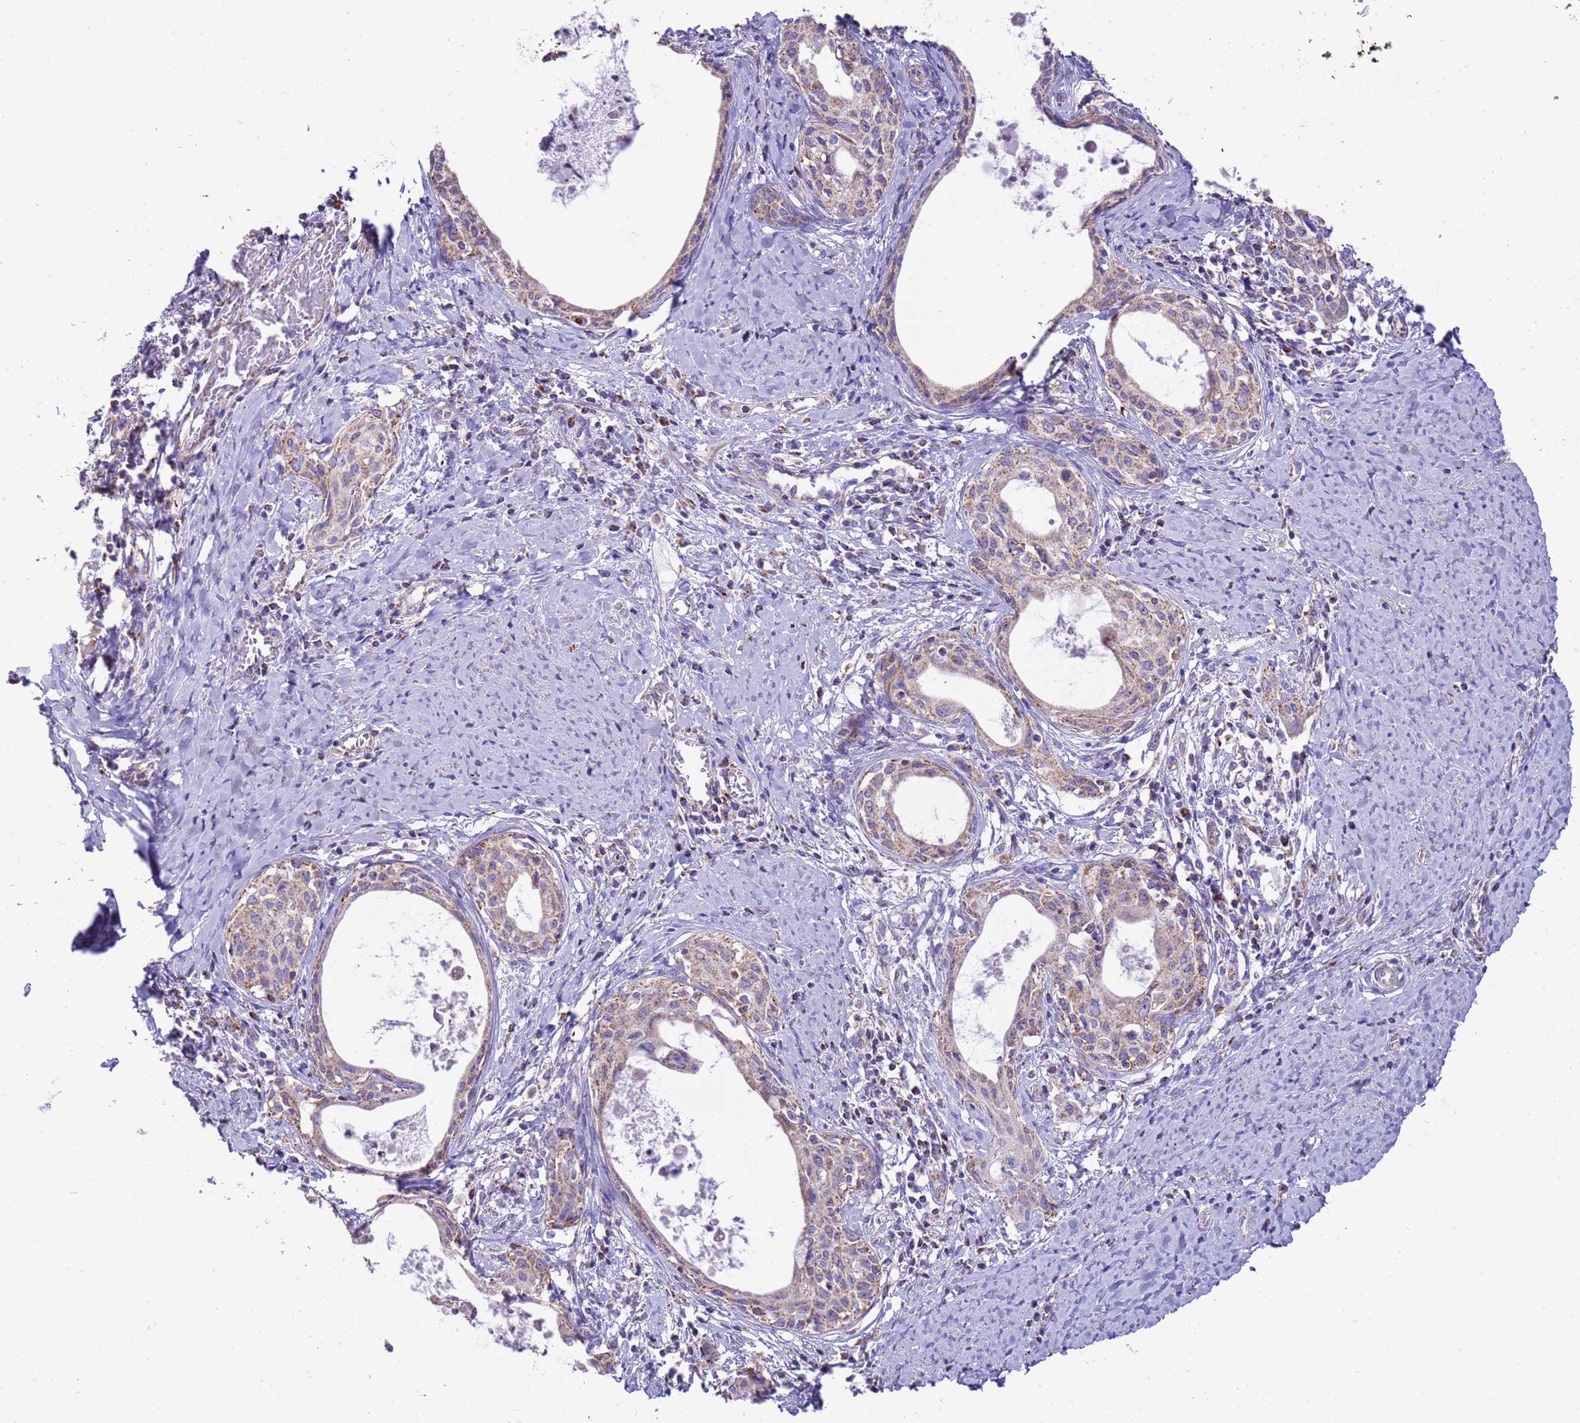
{"staining": {"intensity": "weak", "quantity": ">75%", "location": "cytoplasmic/membranous"}, "tissue": "cervical cancer", "cell_type": "Tumor cells", "image_type": "cancer", "snomed": [{"axis": "morphology", "description": "Squamous cell carcinoma, NOS"}, {"axis": "morphology", "description": "Adenocarcinoma, NOS"}, {"axis": "topography", "description": "Cervix"}], "caption": "Cervical squamous cell carcinoma was stained to show a protein in brown. There is low levels of weak cytoplasmic/membranous staining in about >75% of tumor cells.", "gene": "RNF165", "patient": {"sex": "female", "age": 52}}